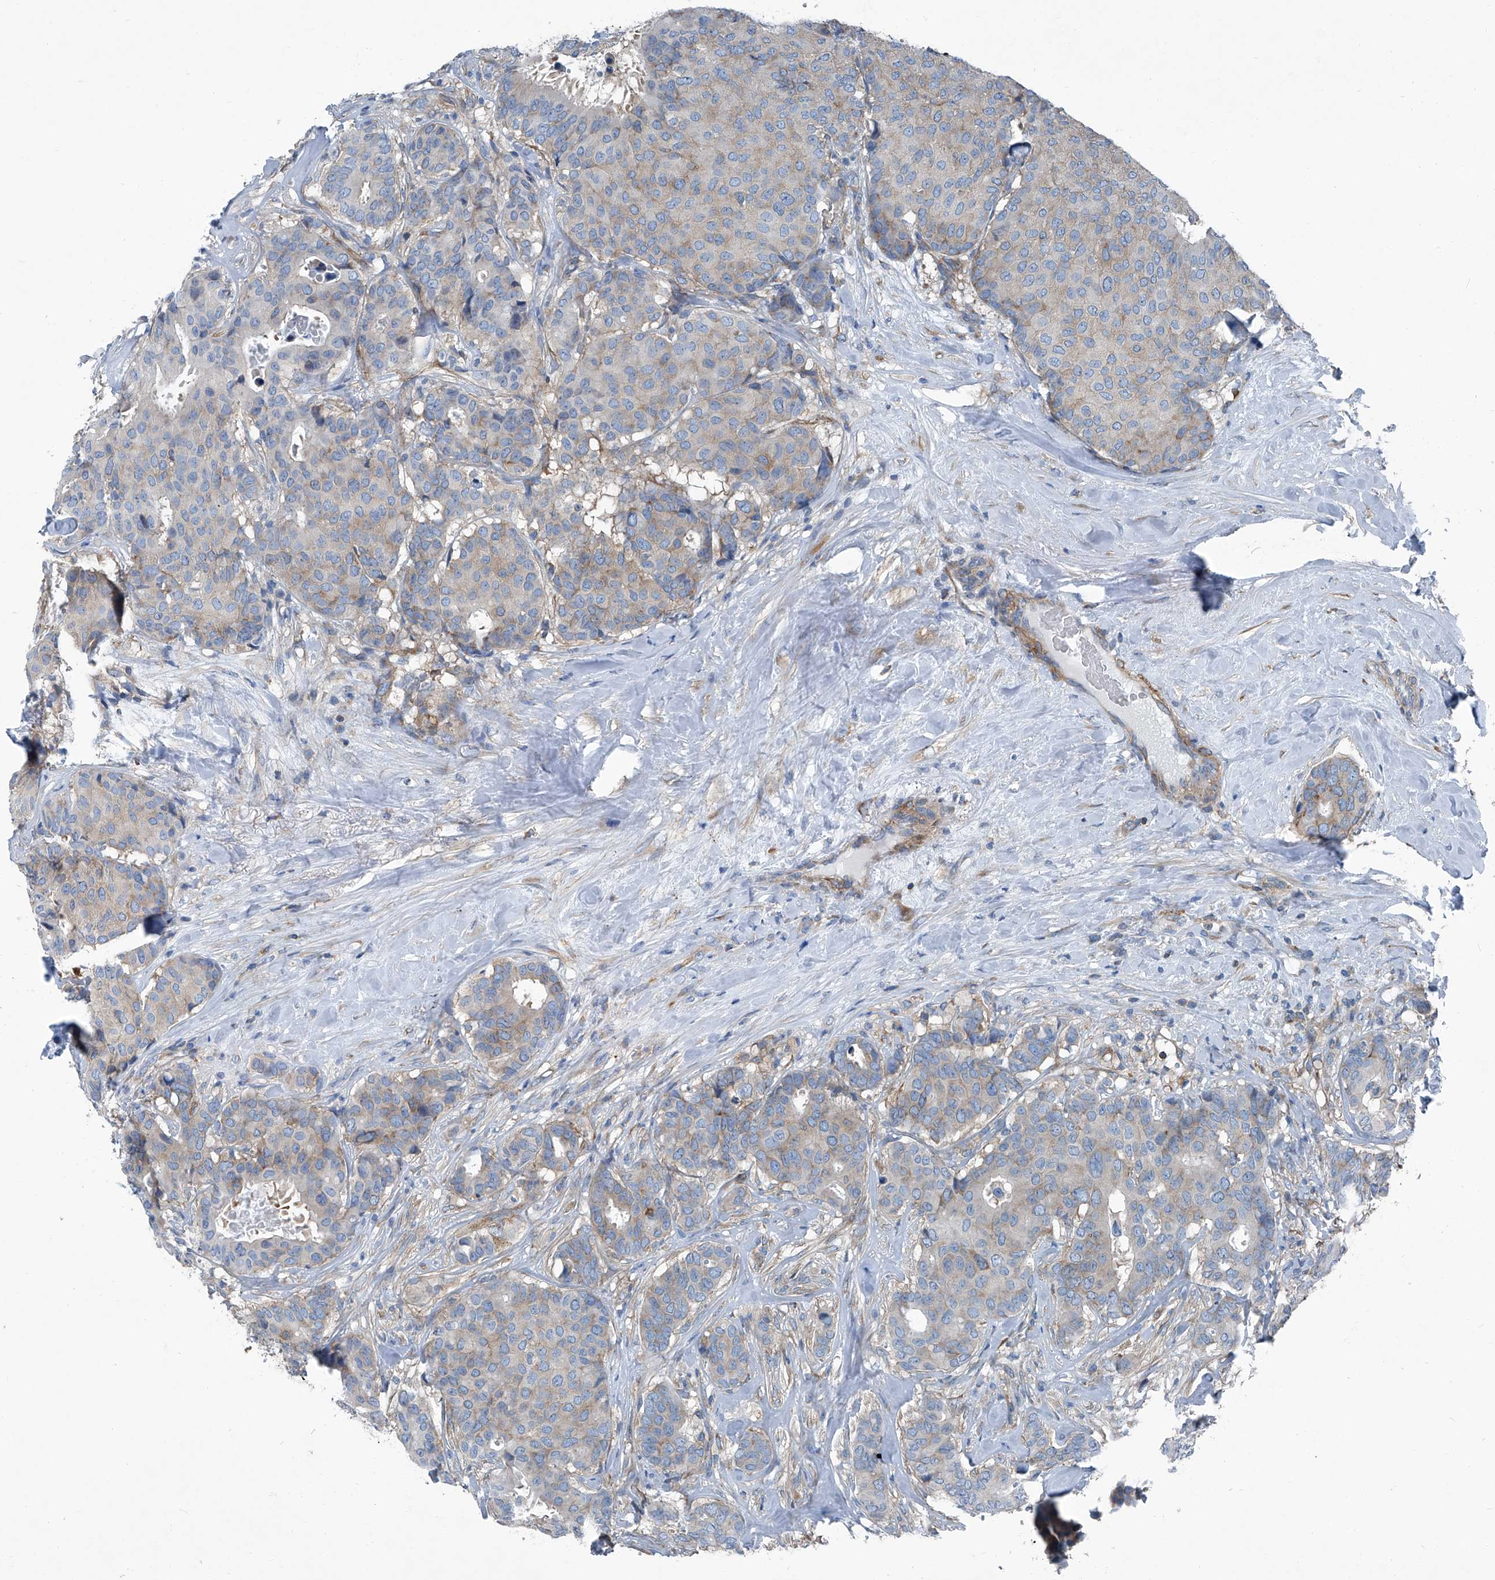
{"staining": {"intensity": "weak", "quantity": "<25%", "location": "cytoplasmic/membranous"}, "tissue": "breast cancer", "cell_type": "Tumor cells", "image_type": "cancer", "snomed": [{"axis": "morphology", "description": "Duct carcinoma"}, {"axis": "topography", "description": "Breast"}], "caption": "This histopathology image is of breast cancer stained with immunohistochemistry (IHC) to label a protein in brown with the nuclei are counter-stained blue. There is no expression in tumor cells.", "gene": "SEPTIN7", "patient": {"sex": "female", "age": 75}}